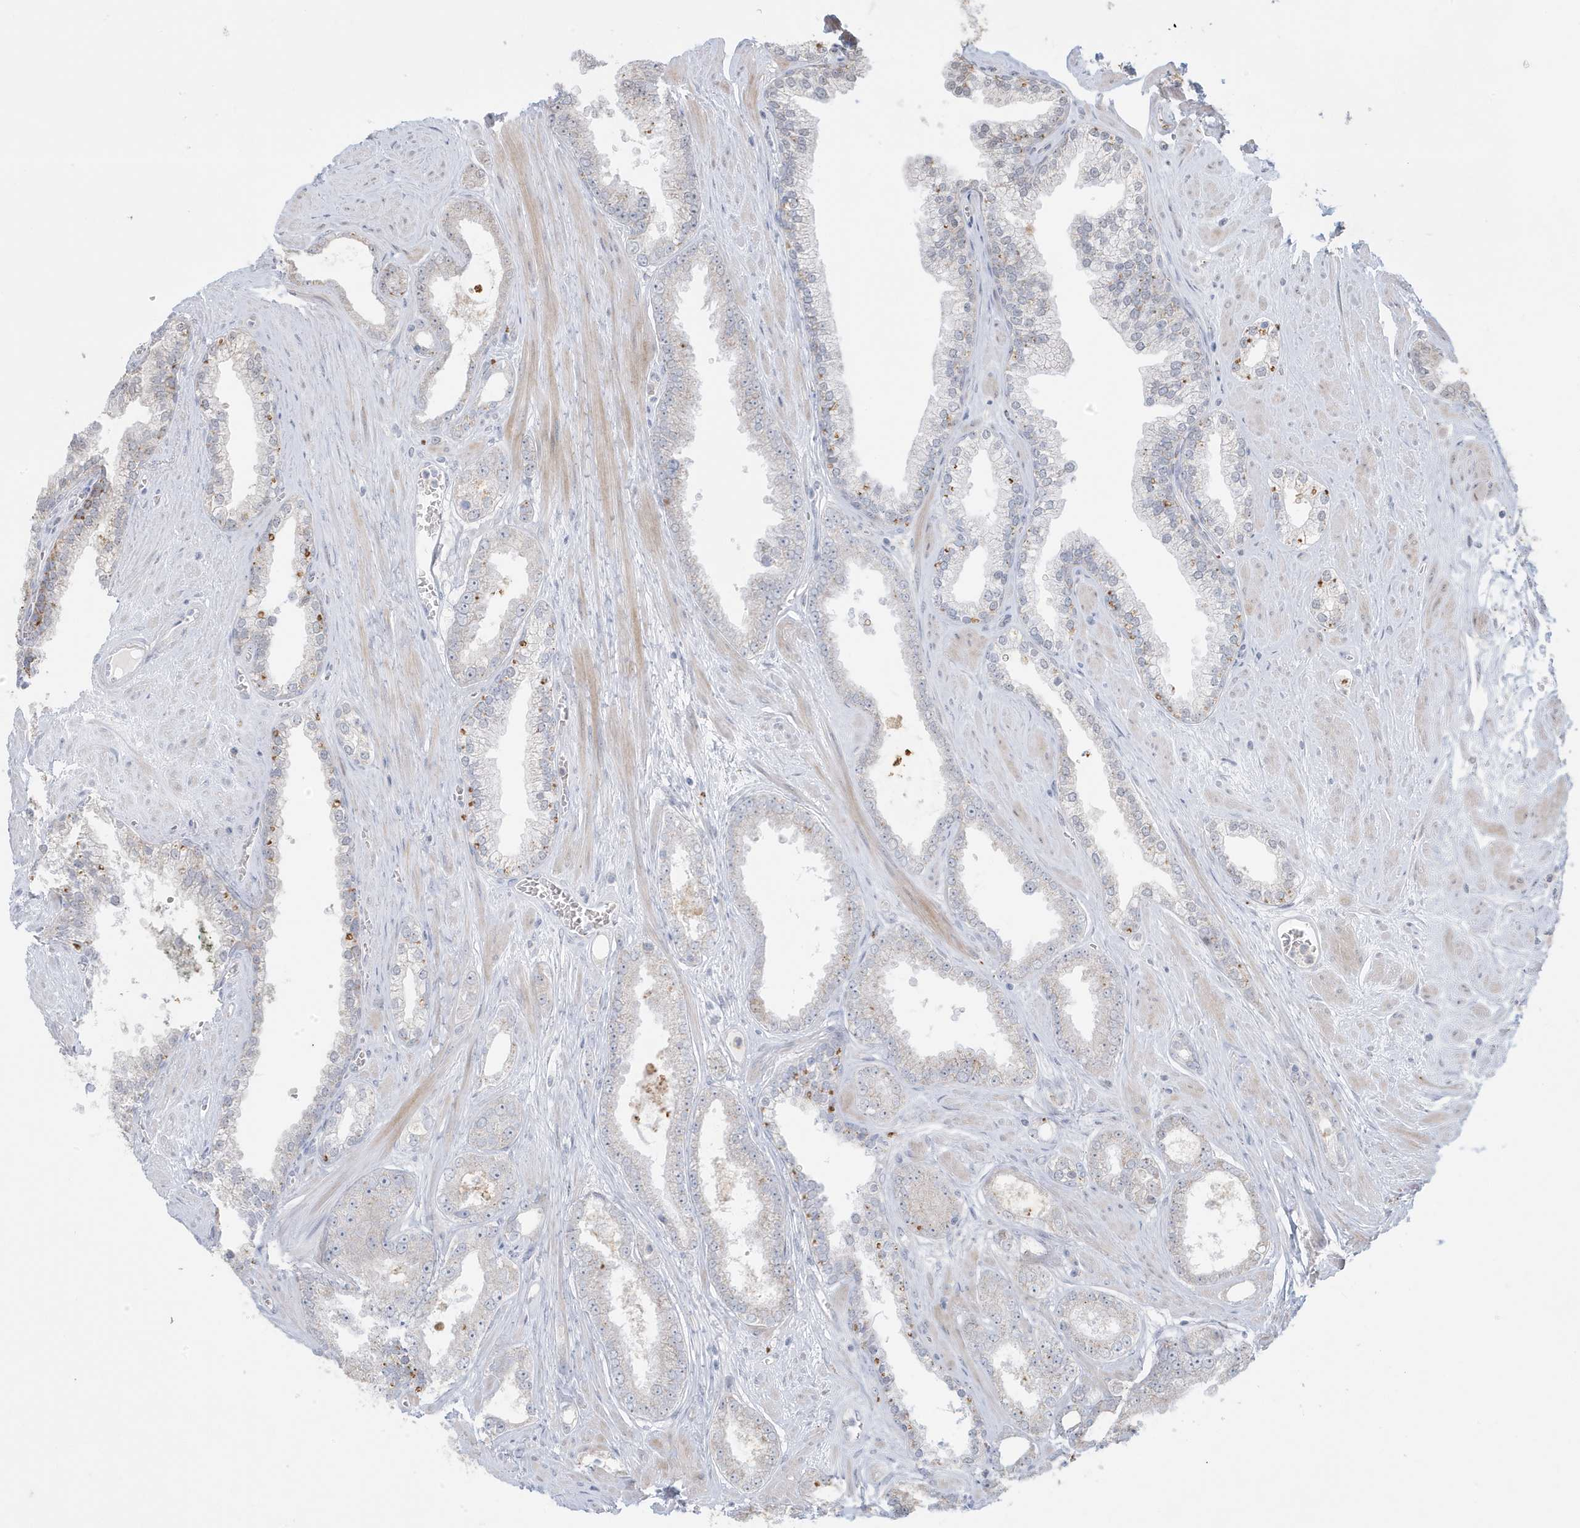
{"staining": {"intensity": "negative", "quantity": "none", "location": "none"}, "tissue": "prostate cancer", "cell_type": "Tumor cells", "image_type": "cancer", "snomed": [{"axis": "morphology", "description": "Adenocarcinoma, Low grade"}, {"axis": "topography", "description": "Prostate"}], "caption": "Immunohistochemical staining of human prostate low-grade adenocarcinoma shows no significant positivity in tumor cells.", "gene": "FNDC1", "patient": {"sex": "male", "age": 62}}